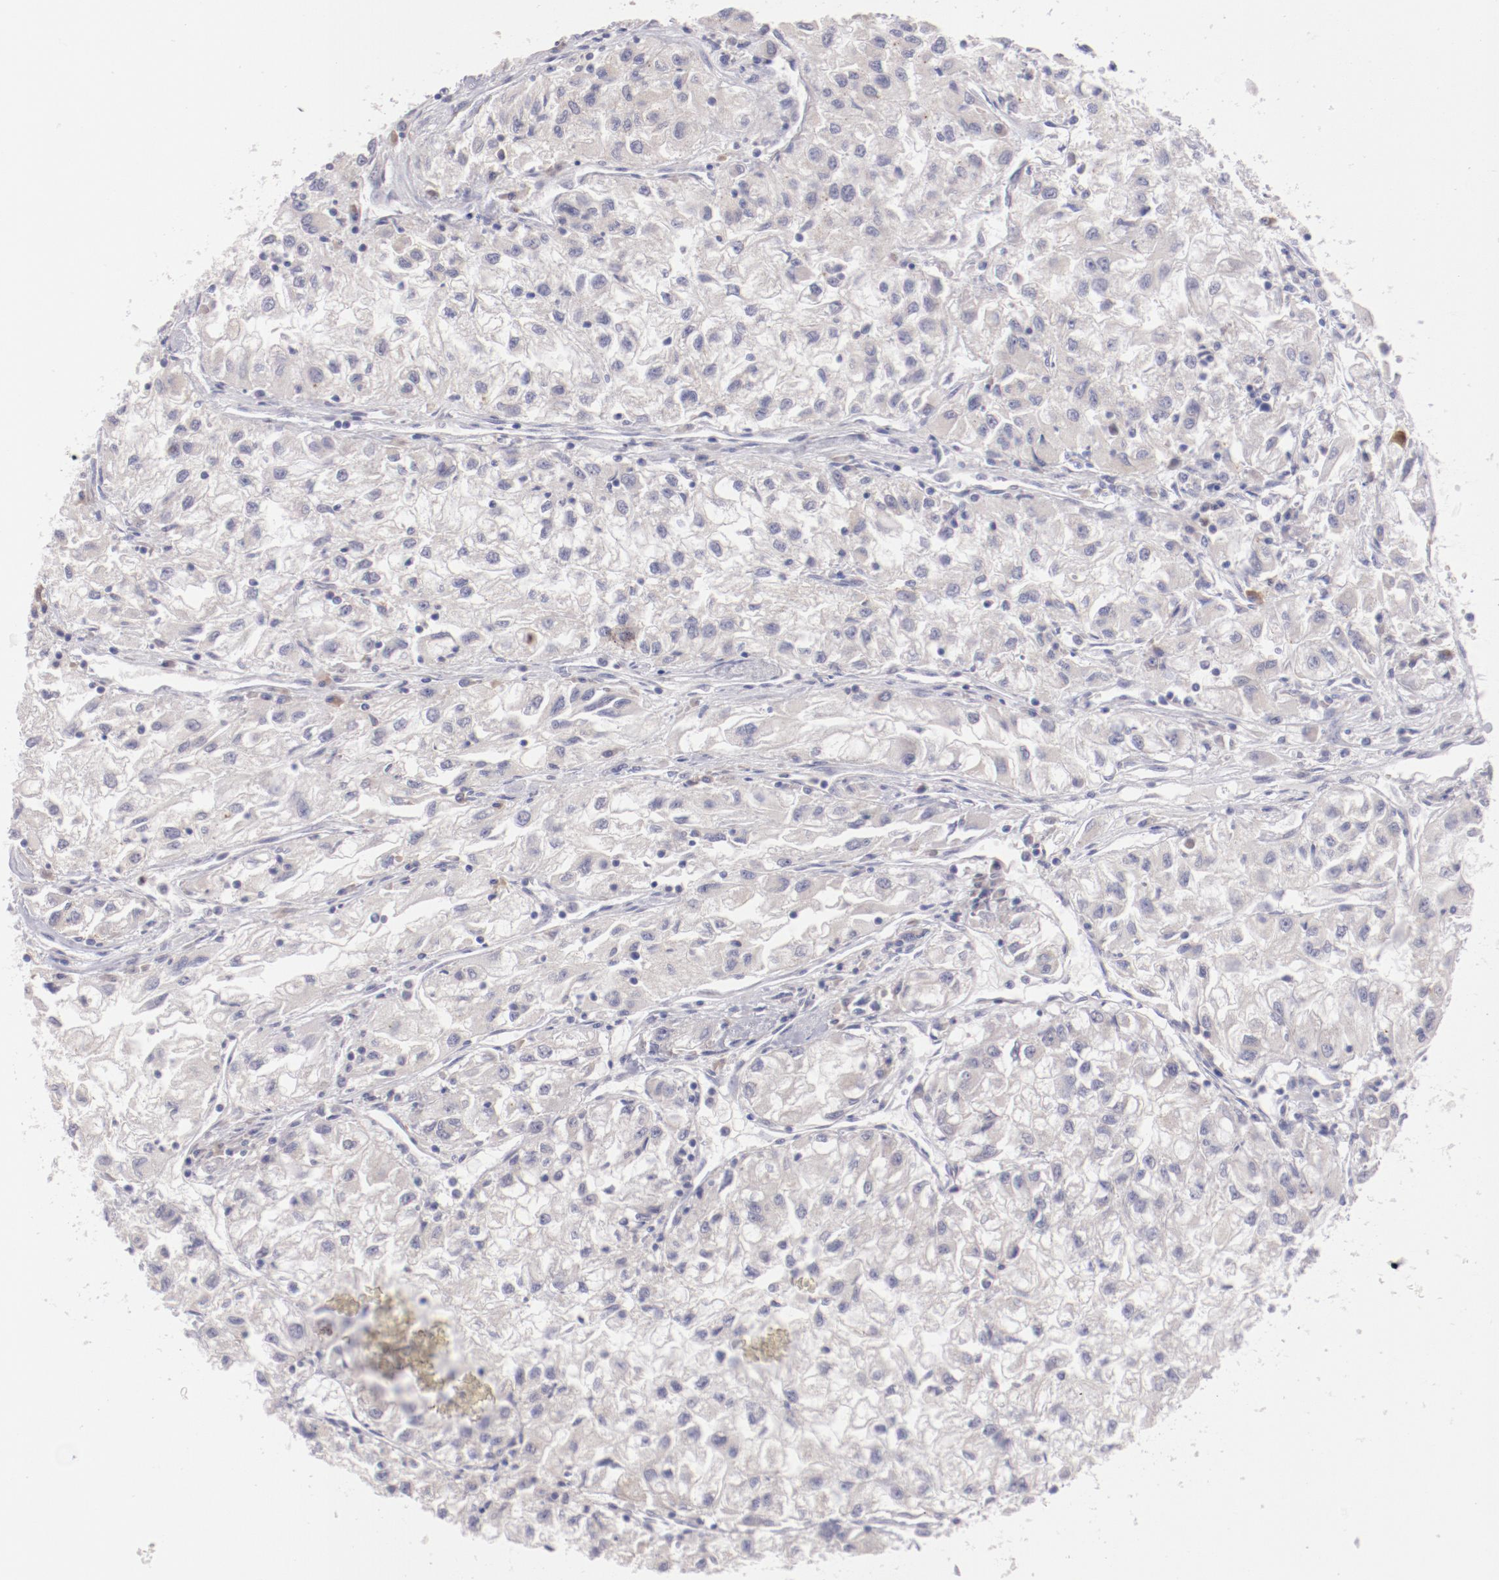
{"staining": {"intensity": "weak", "quantity": "<25%", "location": "cytoplasmic/membranous"}, "tissue": "renal cancer", "cell_type": "Tumor cells", "image_type": "cancer", "snomed": [{"axis": "morphology", "description": "Adenocarcinoma, NOS"}, {"axis": "topography", "description": "Kidney"}], "caption": "Immunohistochemistry of renal adenocarcinoma exhibits no expression in tumor cells.", "gene": "TRAF3", "patient": {"sex": "male", "age": 59}}